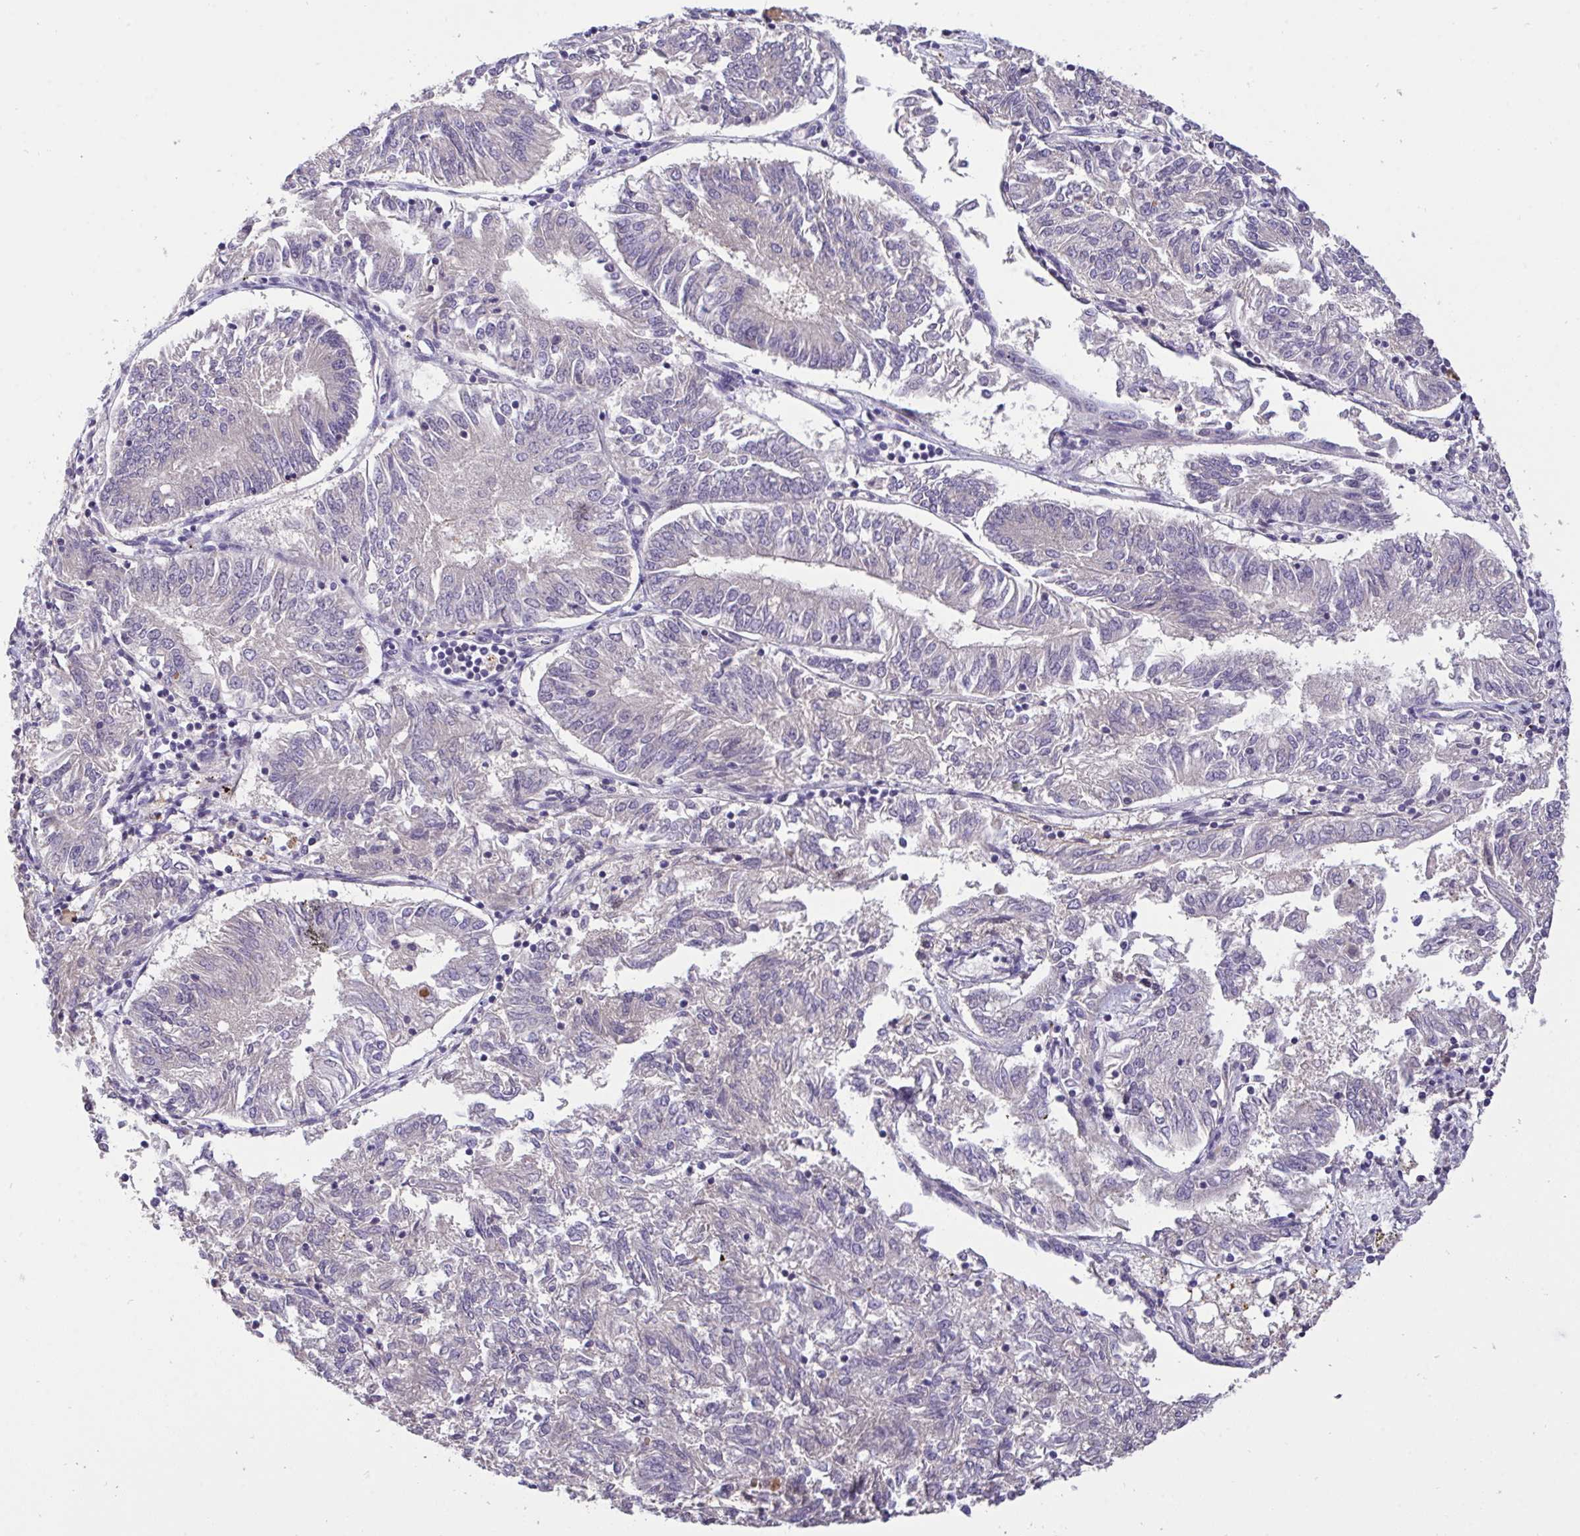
{"staining": {"intensity": "negative", "quantity": "none", "location": "none"}, "tissue": "endometrial cancer", "cell_type": "Tumor cells", "image_type": "cancer", "snomed": [{"axis": "morphology", "description": "Adenocarcinoma, NOS"}, {"axis": "topography", "description": "Endometrium"}], "caption": "IHC image of human adenocarcinoma (endometrial) stained for a protein (brown), which reveals no positivity in tumor cells. The staining is performed using DAB (3,3'-diaminobenzidine) brown chromogen with nuclei counter-stained in using hematoxylin.", "gene": "C19orf54", "patient": {"sex": "female", "age": 58}}